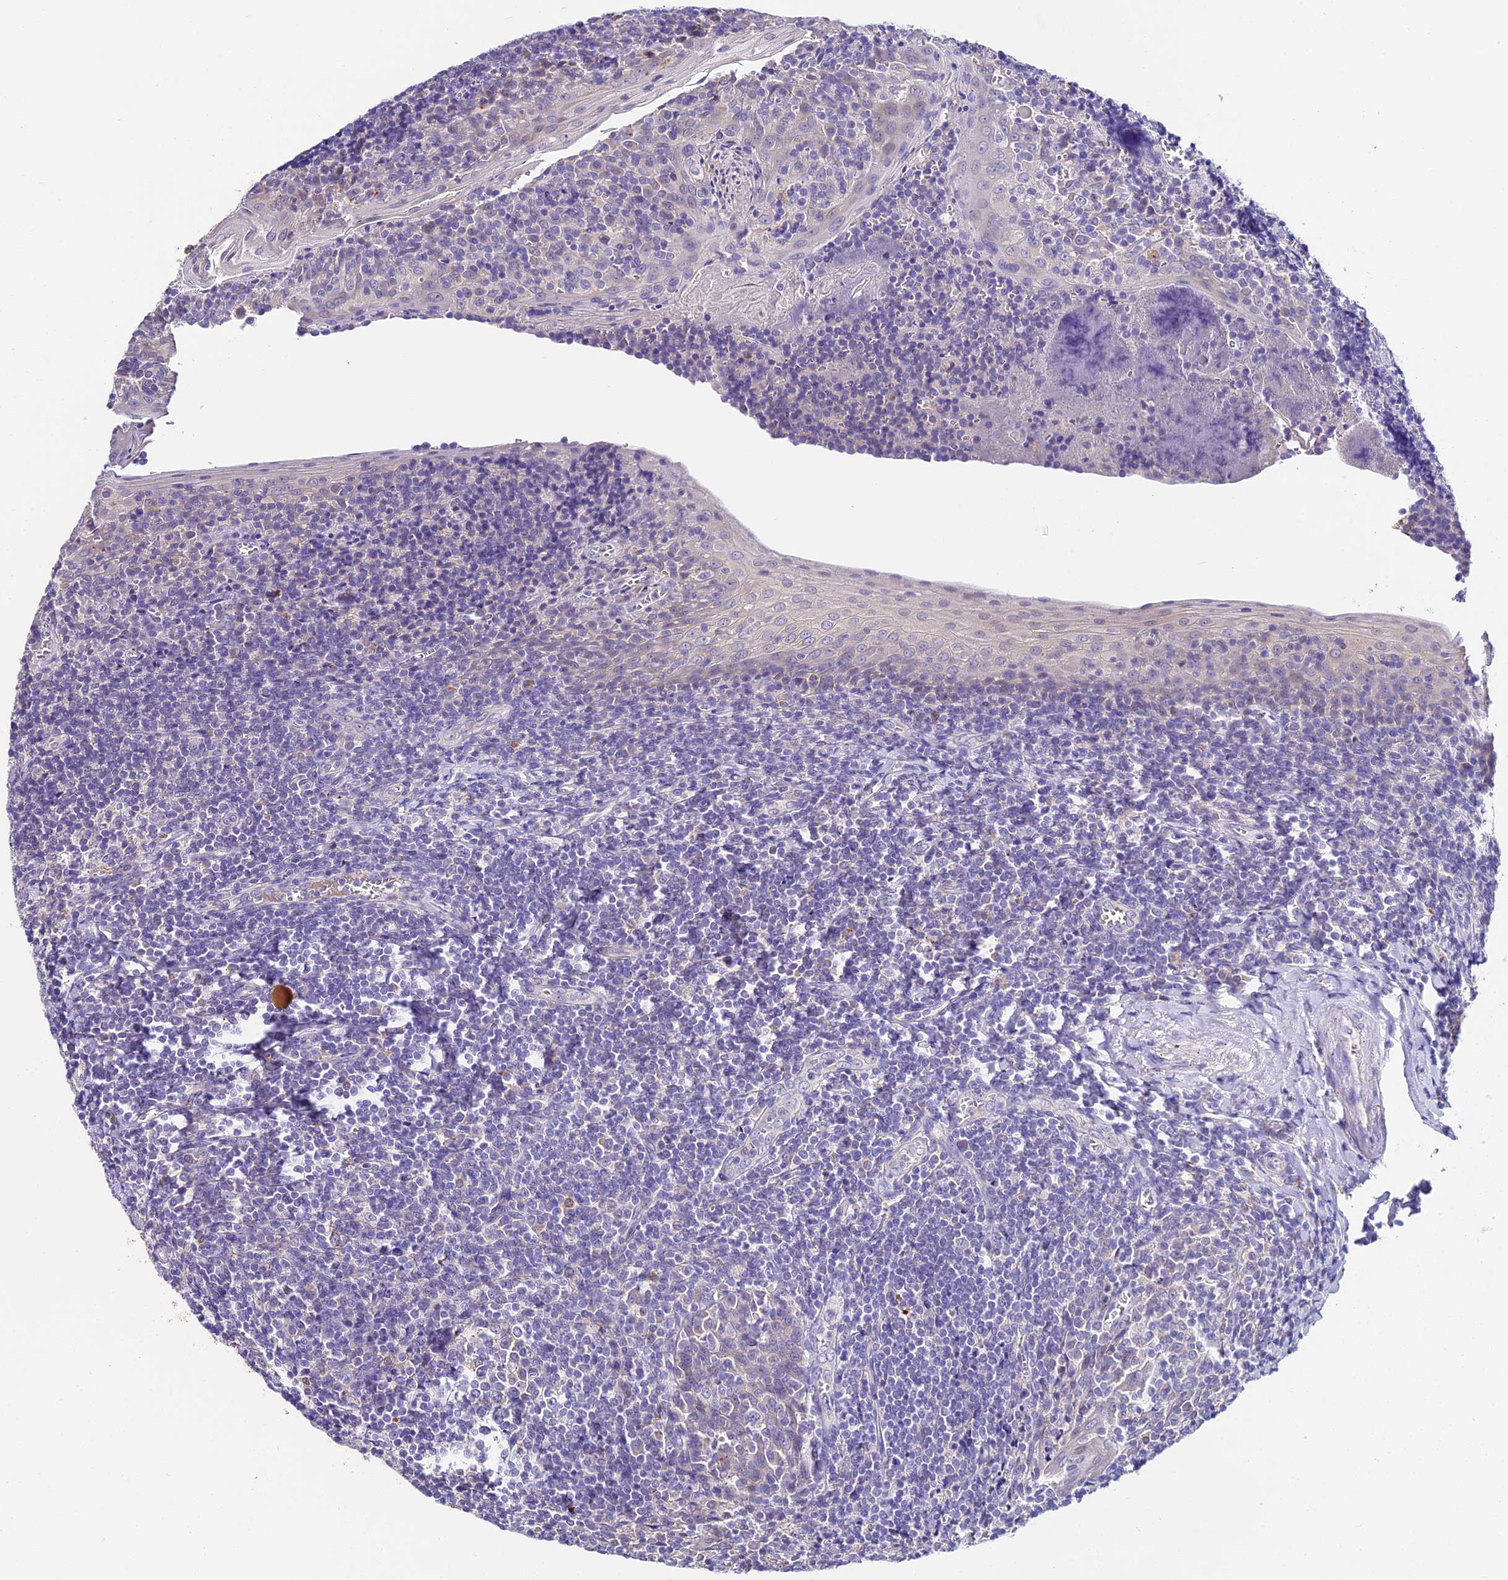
{"staining": {"intensity": "negative", "quantity": "none", "location": "none"}, "tissue": "tonsil", "cell_type": "Germinal center cells", "image_type": "normal", "snomed": [{"axis": "morphology", "description": "Normal tissue, NOS"}, {"axis": "topography", "description": "Tonsil"}], "caption": "Immunohistochemistry of unremarkable human tonsil displays no staining in germinal center cells. (DAB (3,3'-diaminobenzidine) immunohistochemistry with hematoxylin counter stain).", "gene": "LYPD6", "patient": {"sex": "male", "age": 27}}